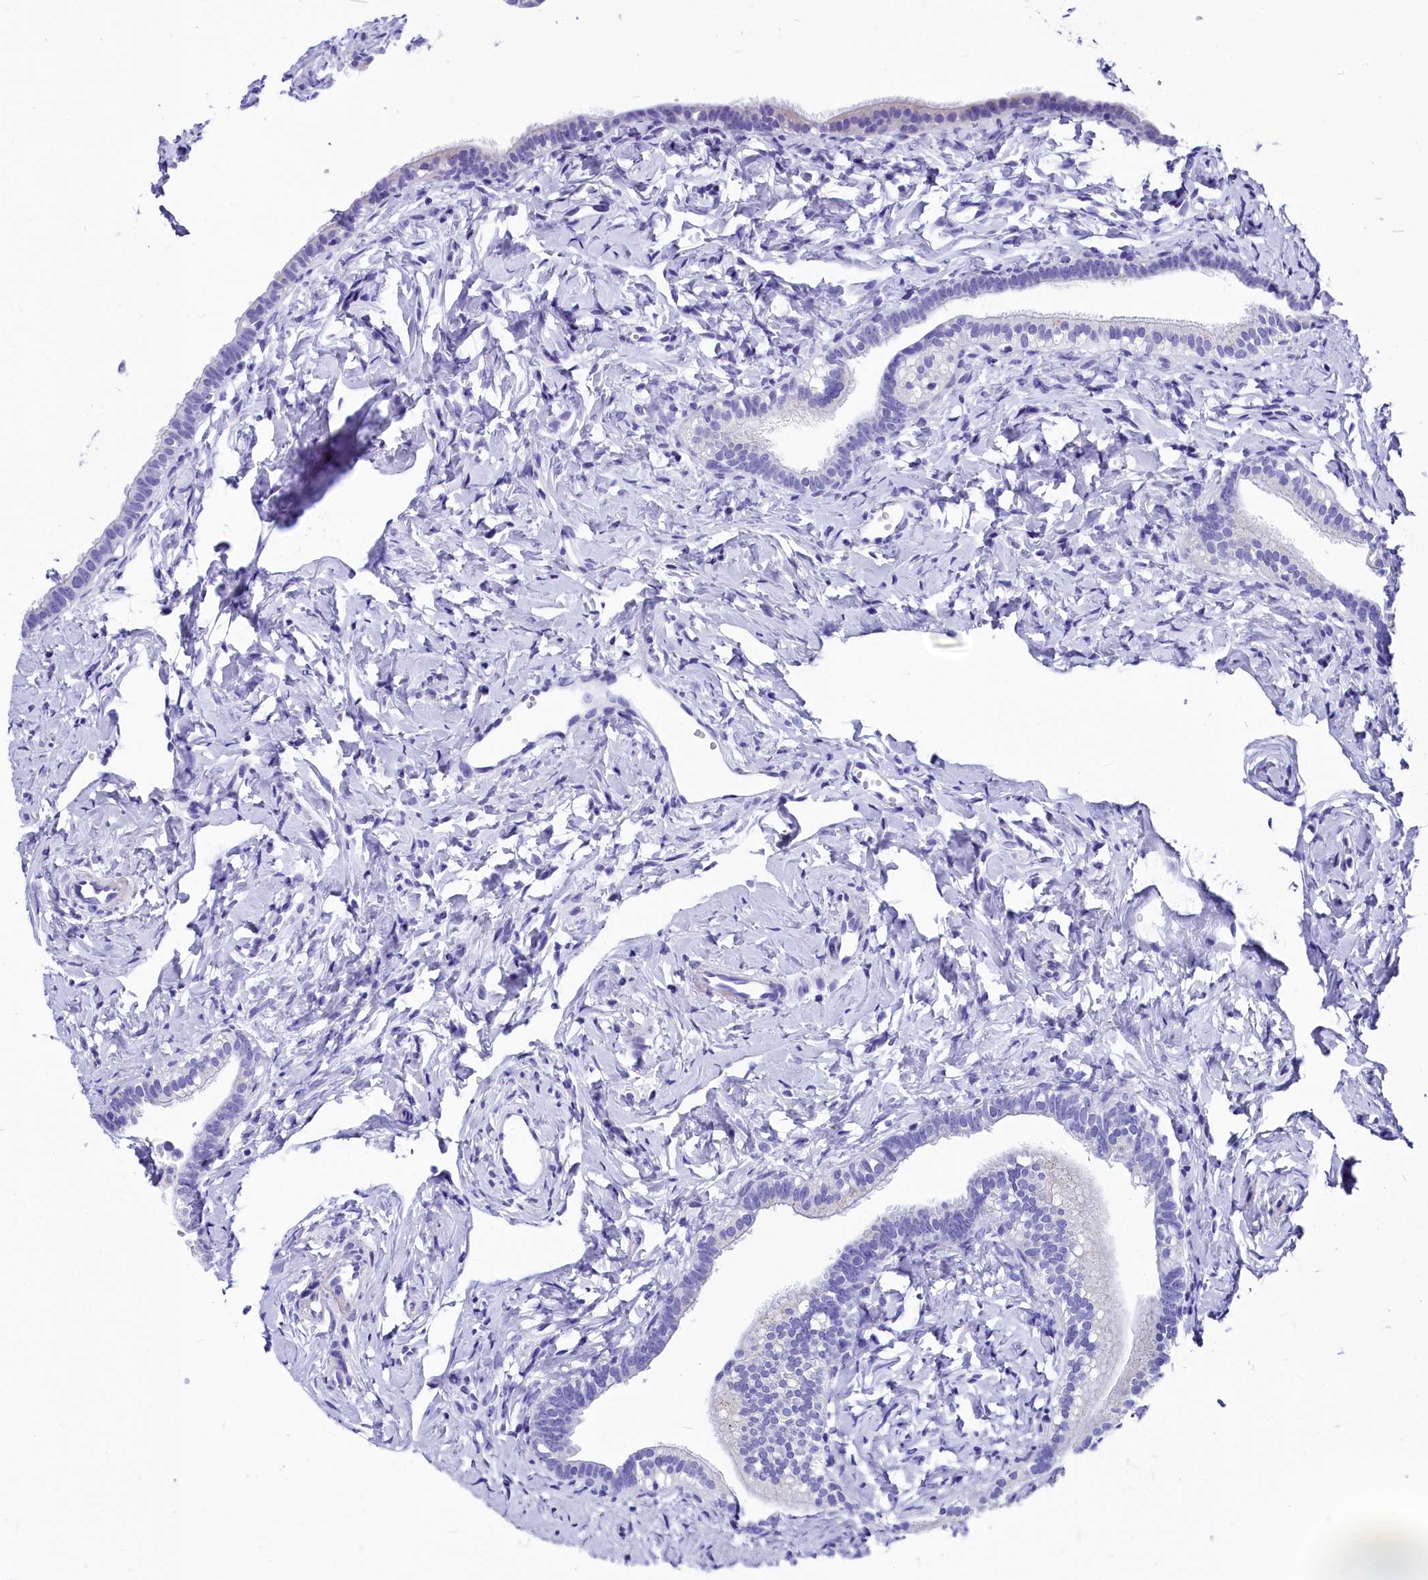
{"staining": {"intensity": "negative", "quantity": "none", "location": "none"}, "tissue": "fallopian tube", "cell_type": "Glandular cells", "image_type": "normal", "snomed": [{"axis": "morphology", "description": "Normal tissue, NOS"}, {"axis": "topography", "description": "Fallopian tube"}], "caption": "Immunohistochemistry (IHC) image of normal fallopian tube: human fallopian tube stained with DAB (3,3'-diaminobenzidine) exhibits no significant protein positivity in glandular cells. (DAB IHC visualized using brightfield microscopy, high magnification).", "gene": "AP3B2", "patient": {"sex": "female", "age": 66}}